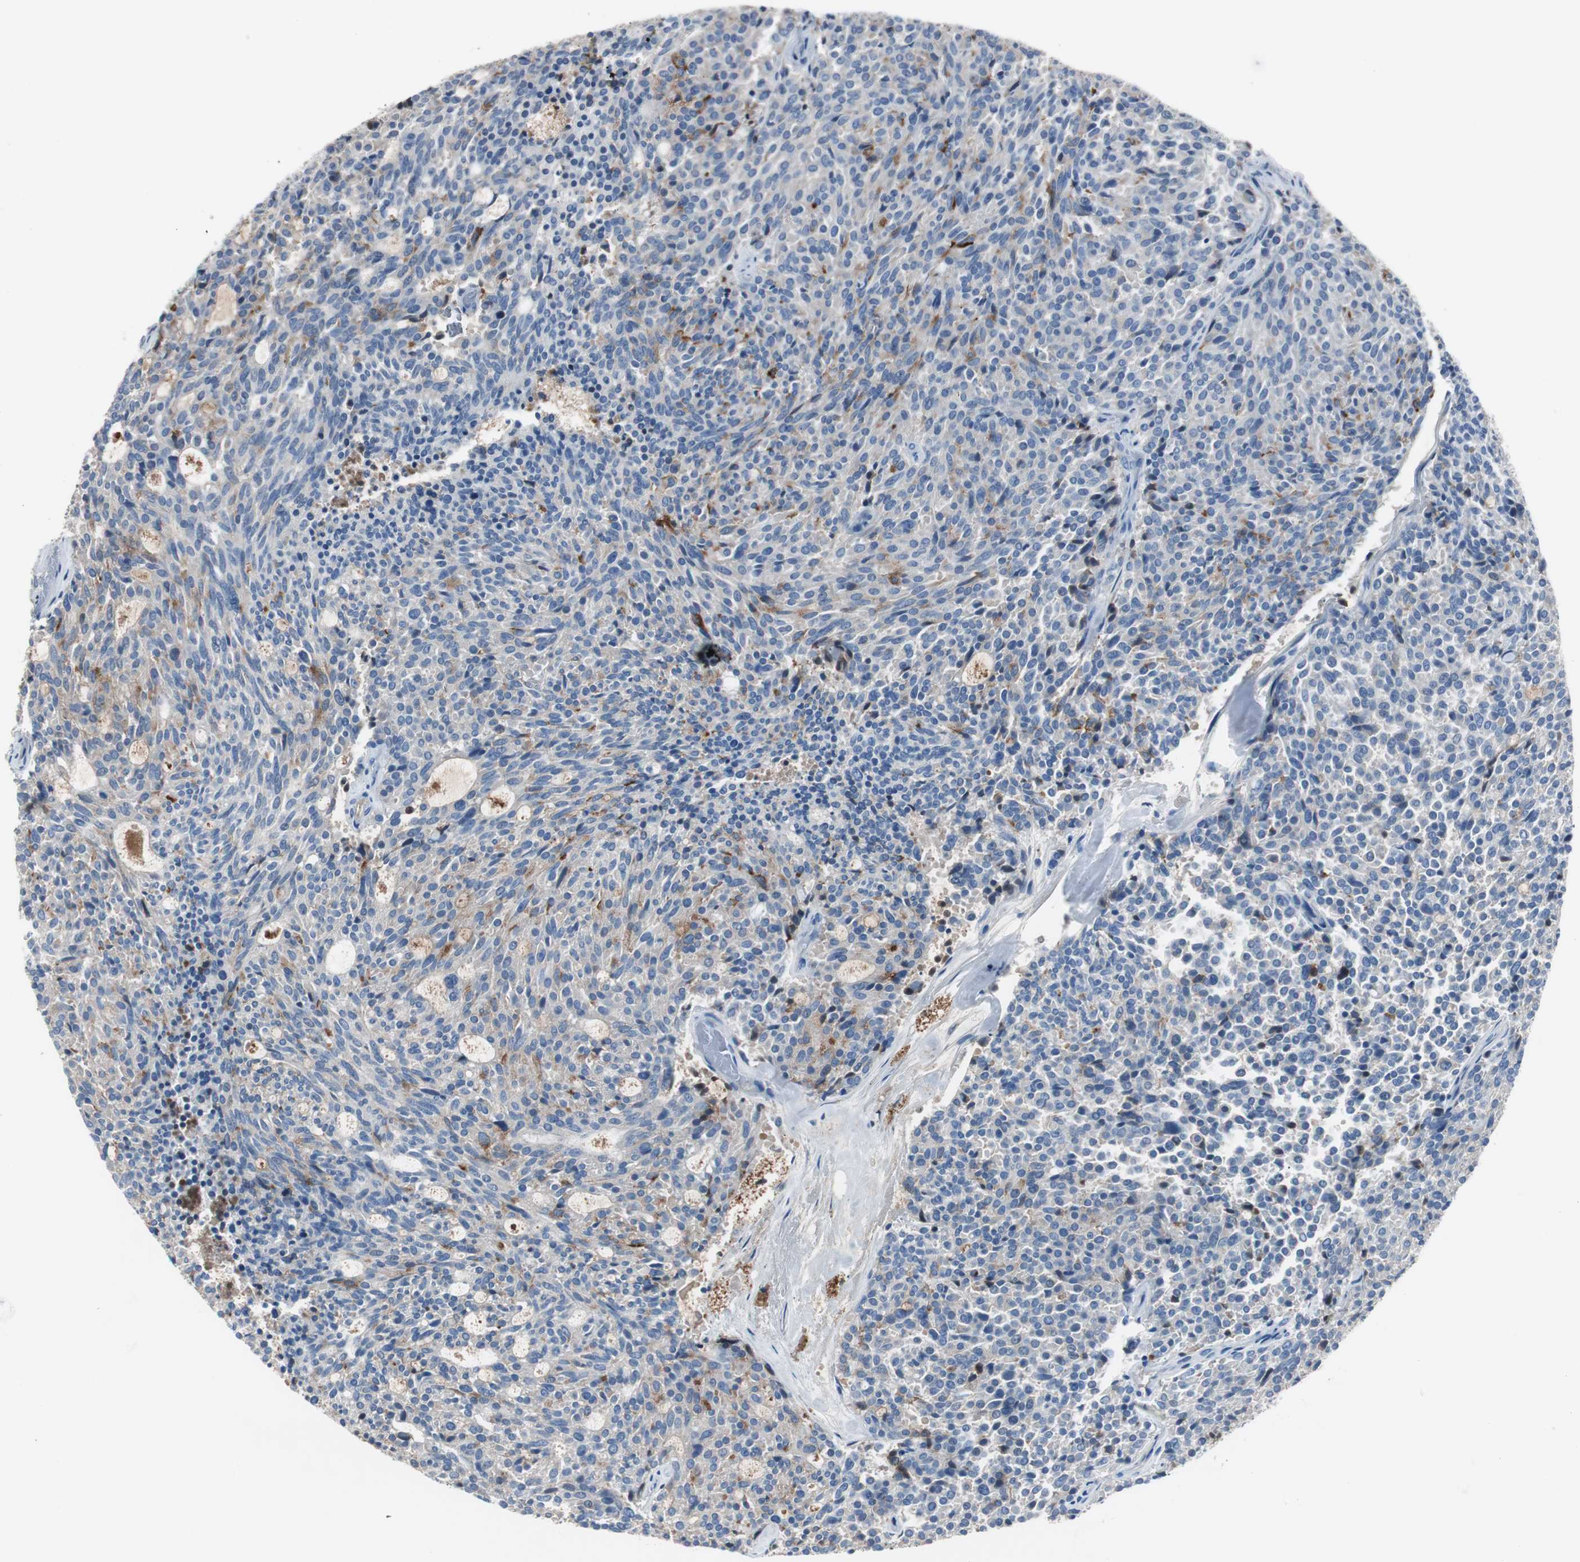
{"staining": {"intensity": "moderate", "quantity": "<25%", "location": "cytoplasmic/membranous"}, "tissue": "carcinoid", "cell_type": "Tumor cells", "image_type": "cancer", "snomed": [{"axis": "morphology", "description": "Carcinoid, malignant, NOS"}, {"axis": "topography", "description": "Pancreas"}], "caption": "The micrograph displays immunohistochemical staining of carcinoid. There is moderate cytoplasmic/membranous positivity is seen in about <25% of tumor cells.", "gene": "SERPINF1", "patient": {"sex": "female", "age": 54}}